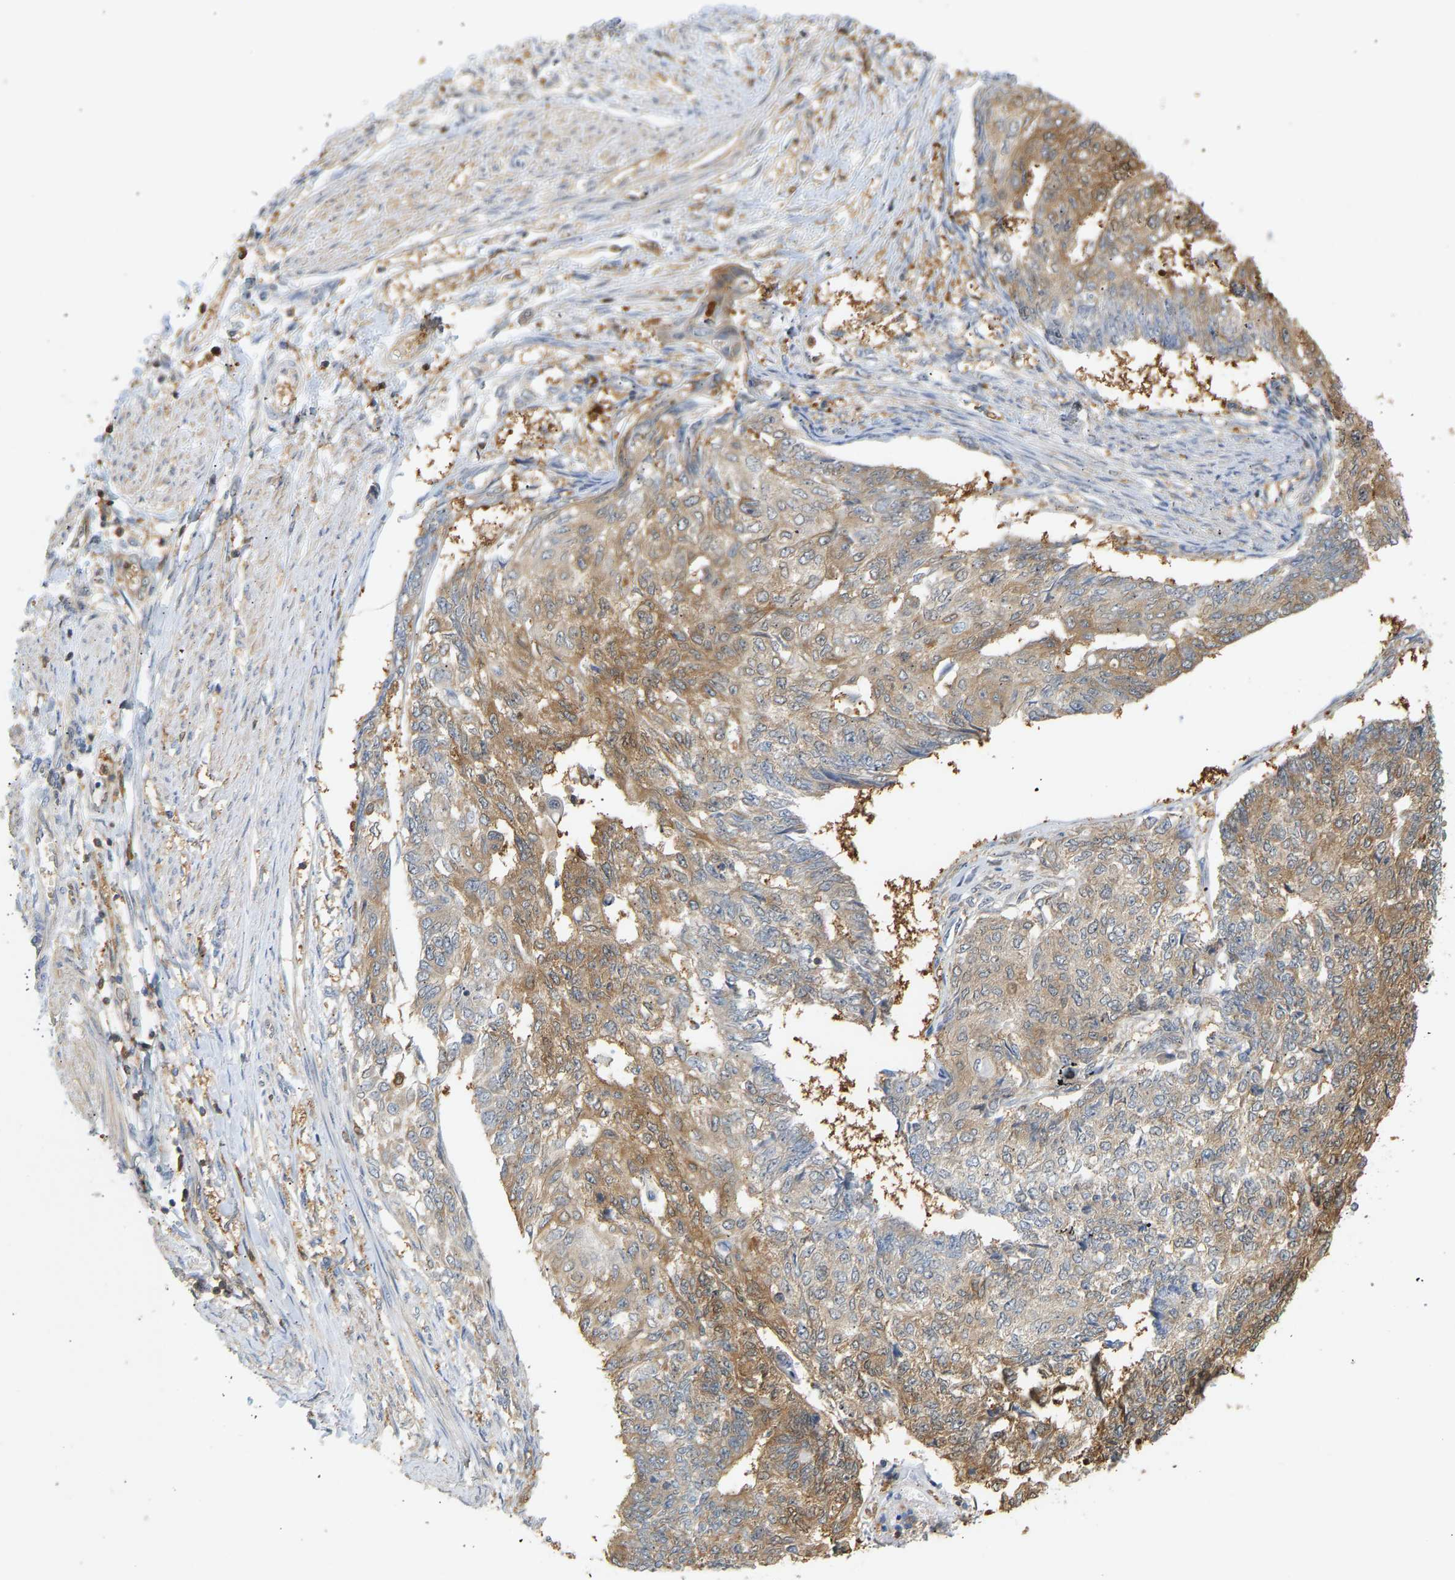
{"staining": {"intensity": "moderate", "quantity": ">75%", "location": "cytoplasmic/membranous"}, "tissue": "endometrial cancer", "cell_type": "Tumor cells", "image_type": "cancer", "snomed": [{"axis": "morphology", "description": "Adenocarcinoma, NOS"}, {"axis": "topography", "description": "Endometrium"}], "caption": "Immunohistochemical staining of endometrial cancer shows medium levels of moderate cytoplasmic/membranous positivity in about >75% of tumor cells.", "gene": "ENO1", "patient": {"sex": "female", "age": 32}}